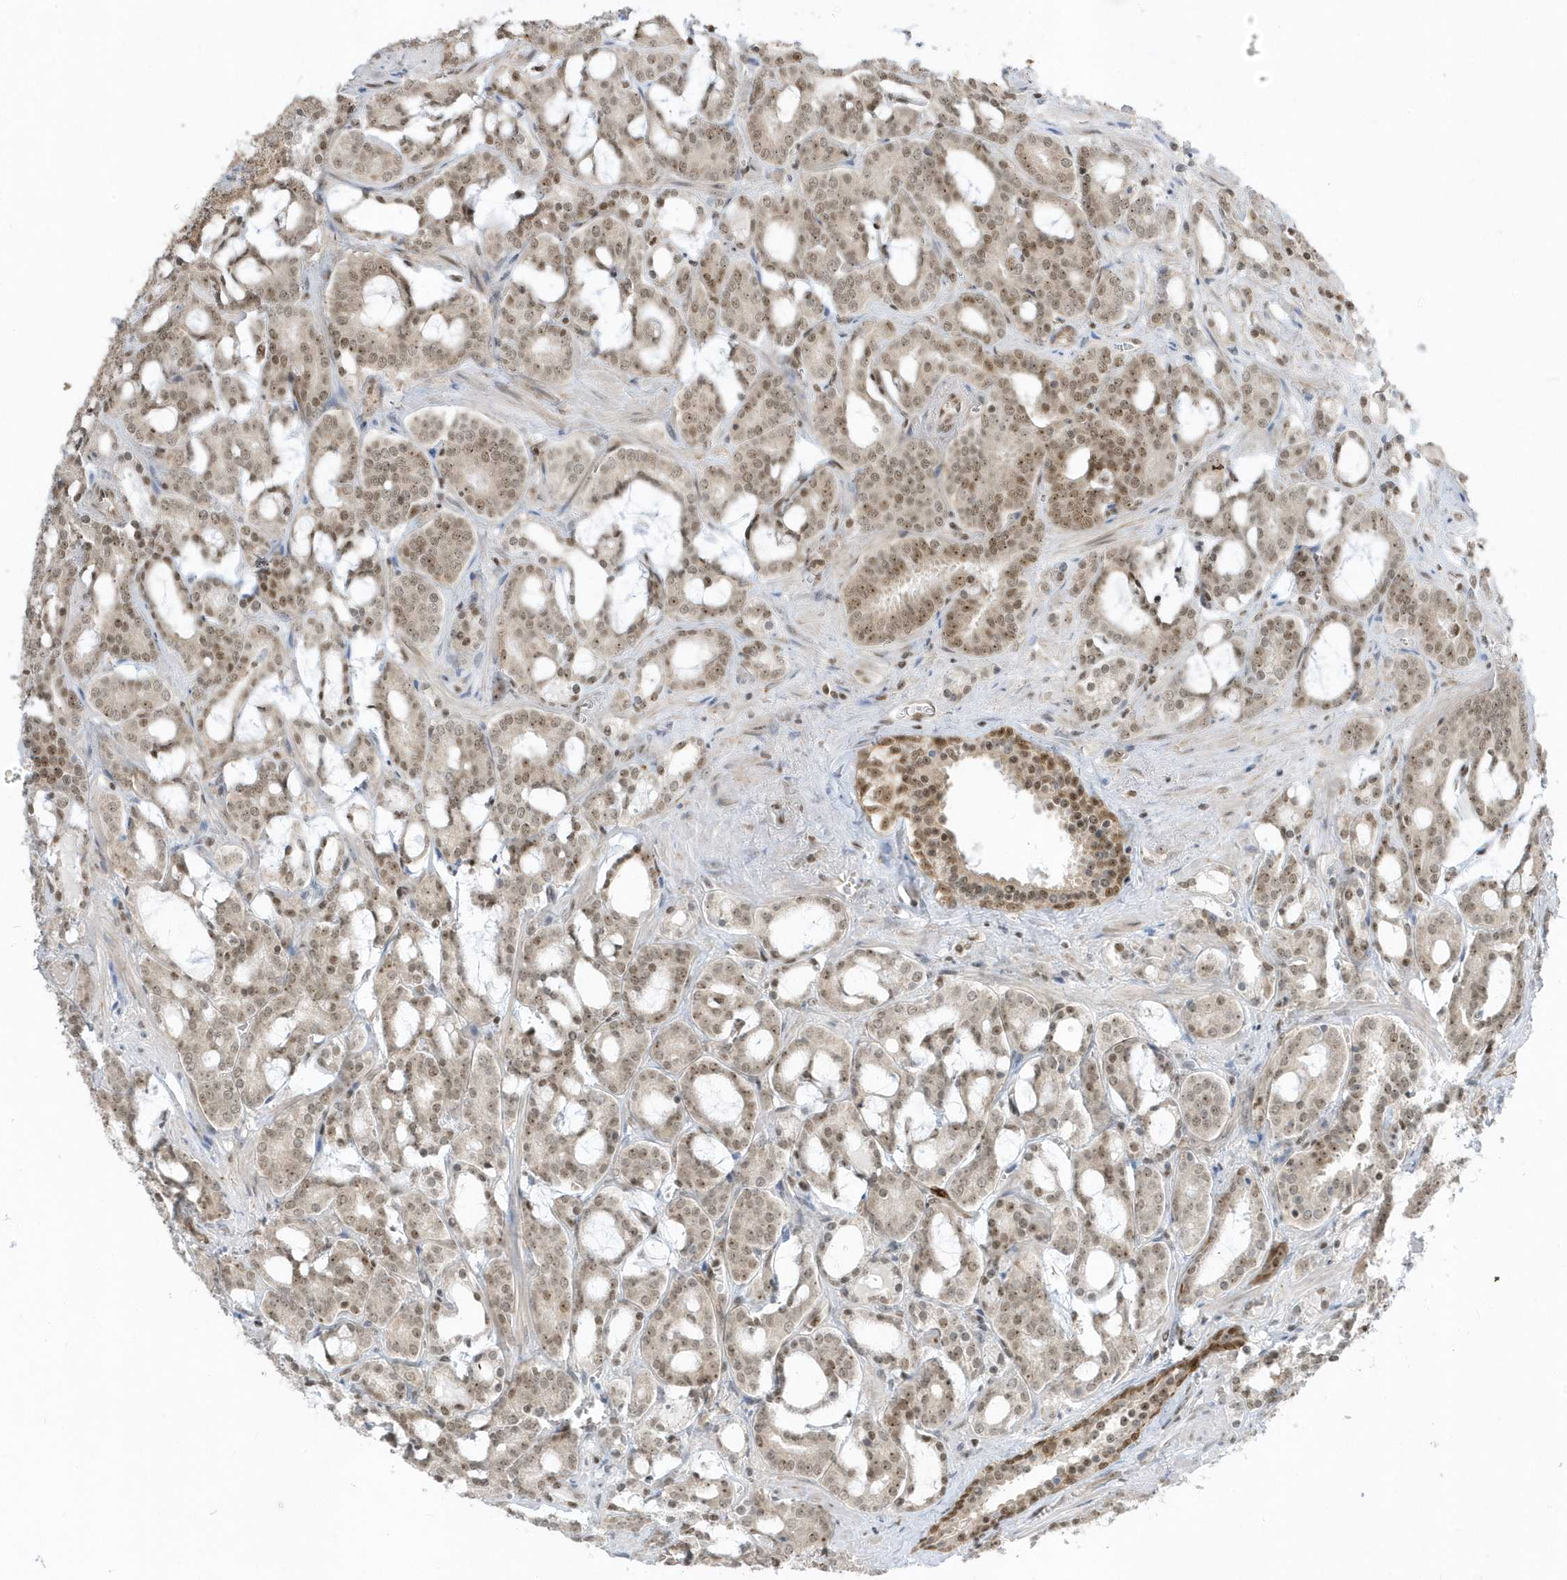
{"staining": {"intensity": "weak", "quantity": ">75%", "location": "nuclear"}, "tissue": "prostate cancer", "cell_type": "Tumor cells", "image_type": "cancer", "snomed": [{"axis": "morphology", "description": "Adenocarcinoma, High grade"}, {"axis": "topography", "description": "Prostate and seminal vesicle, NOS"}], "caption": "An image of prostate cancer (high-grade adenocarcinoma) stained for a protein exhibits weak nuclear brown staining in tumor cells.", "gene": "ZNF740", "patient": {"sex": "male", "age": 67}}